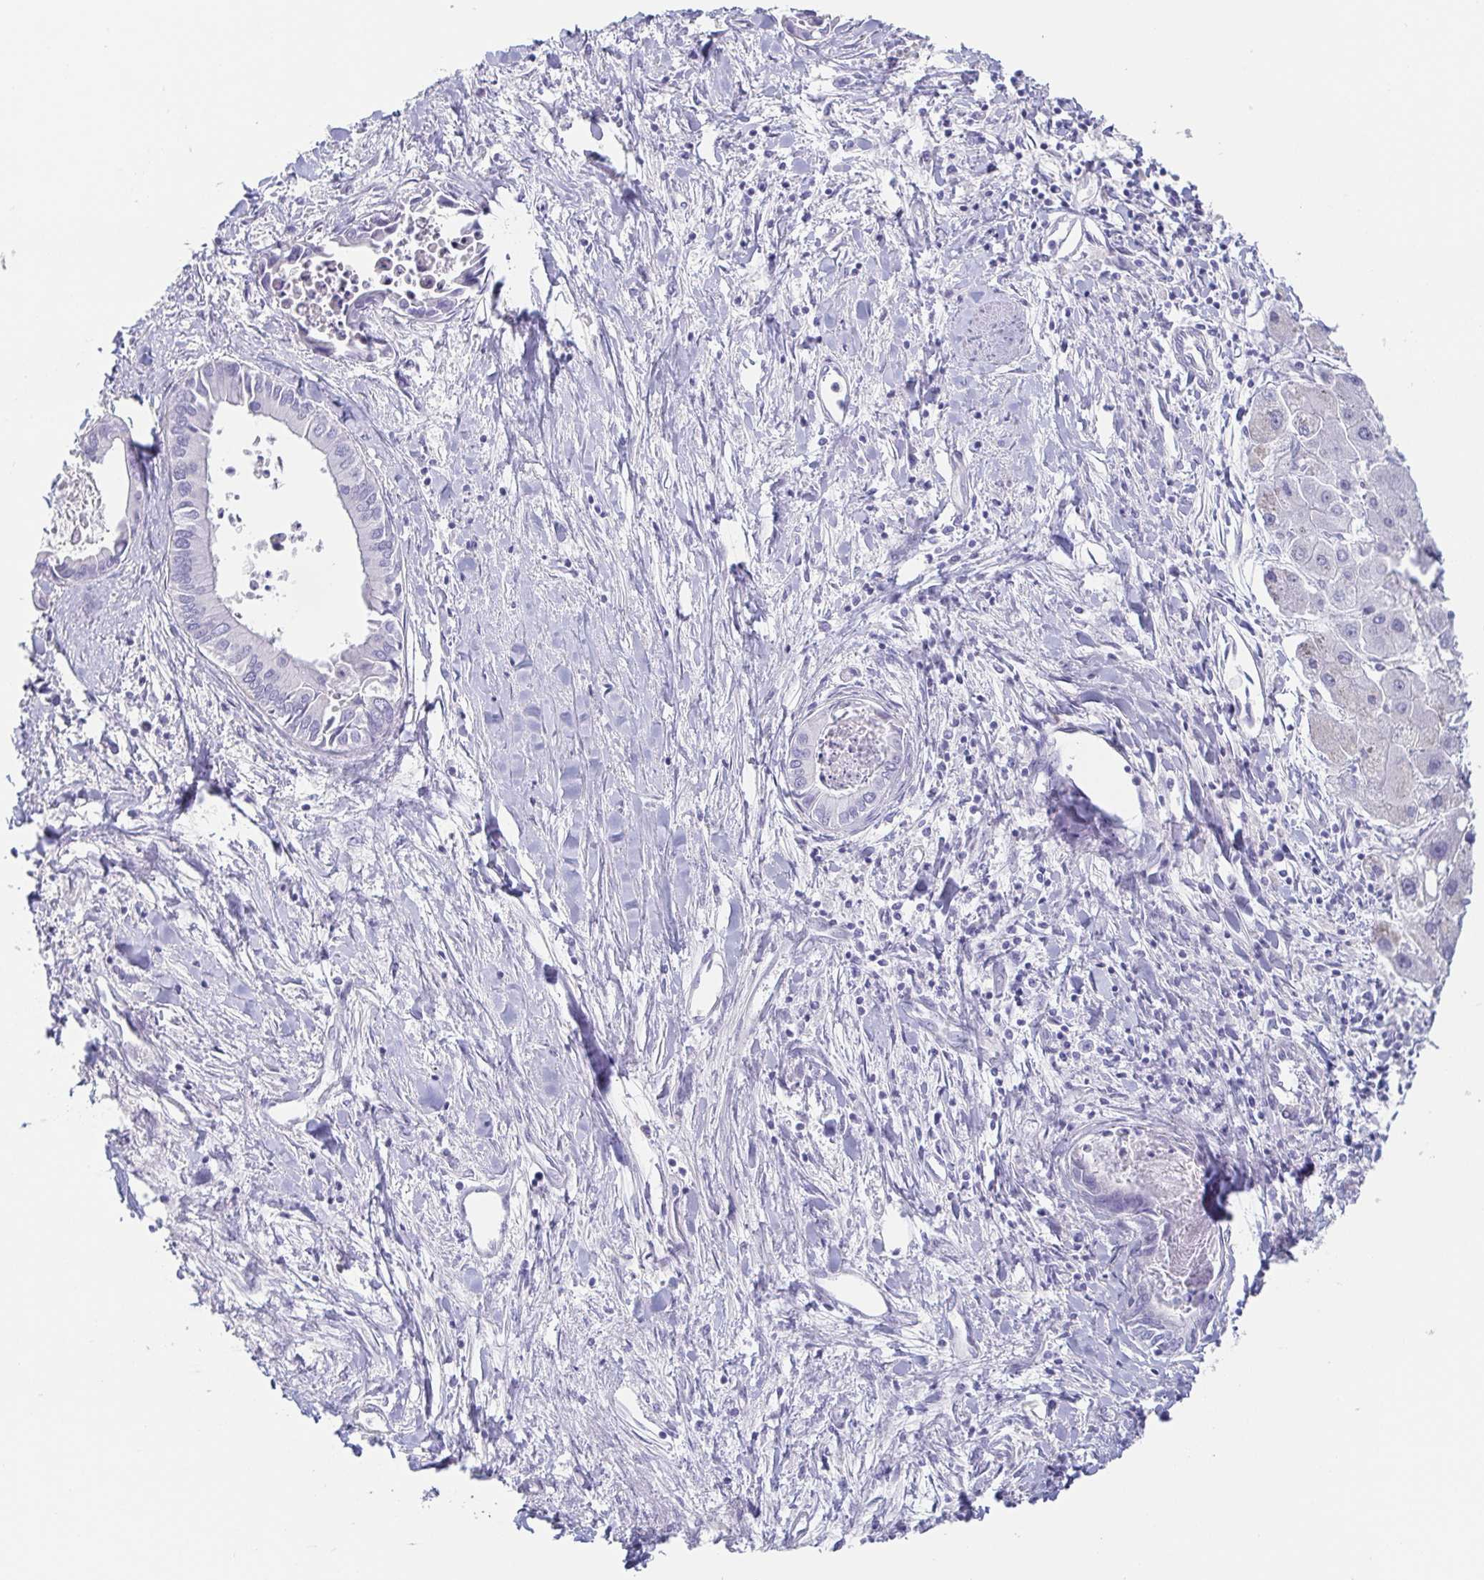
{"staining": {"intensity": "negative", "quantity": "none", "location": "none"}, "tissue": "liver cancer", "cell_type": "Tumor cells", "image_type": "cancer", "snomed": [{"axis": "morphology", "description": "Cholangiocarcinoma"}, {"axis": "topography", "description": "Liver"}], "caption": "Protein analysis of liver cholangiocarcinoma exhibits no significant staining in tumor cells.", "gene": "PRR4", "patient": {"sex": "male", "age": 66}}